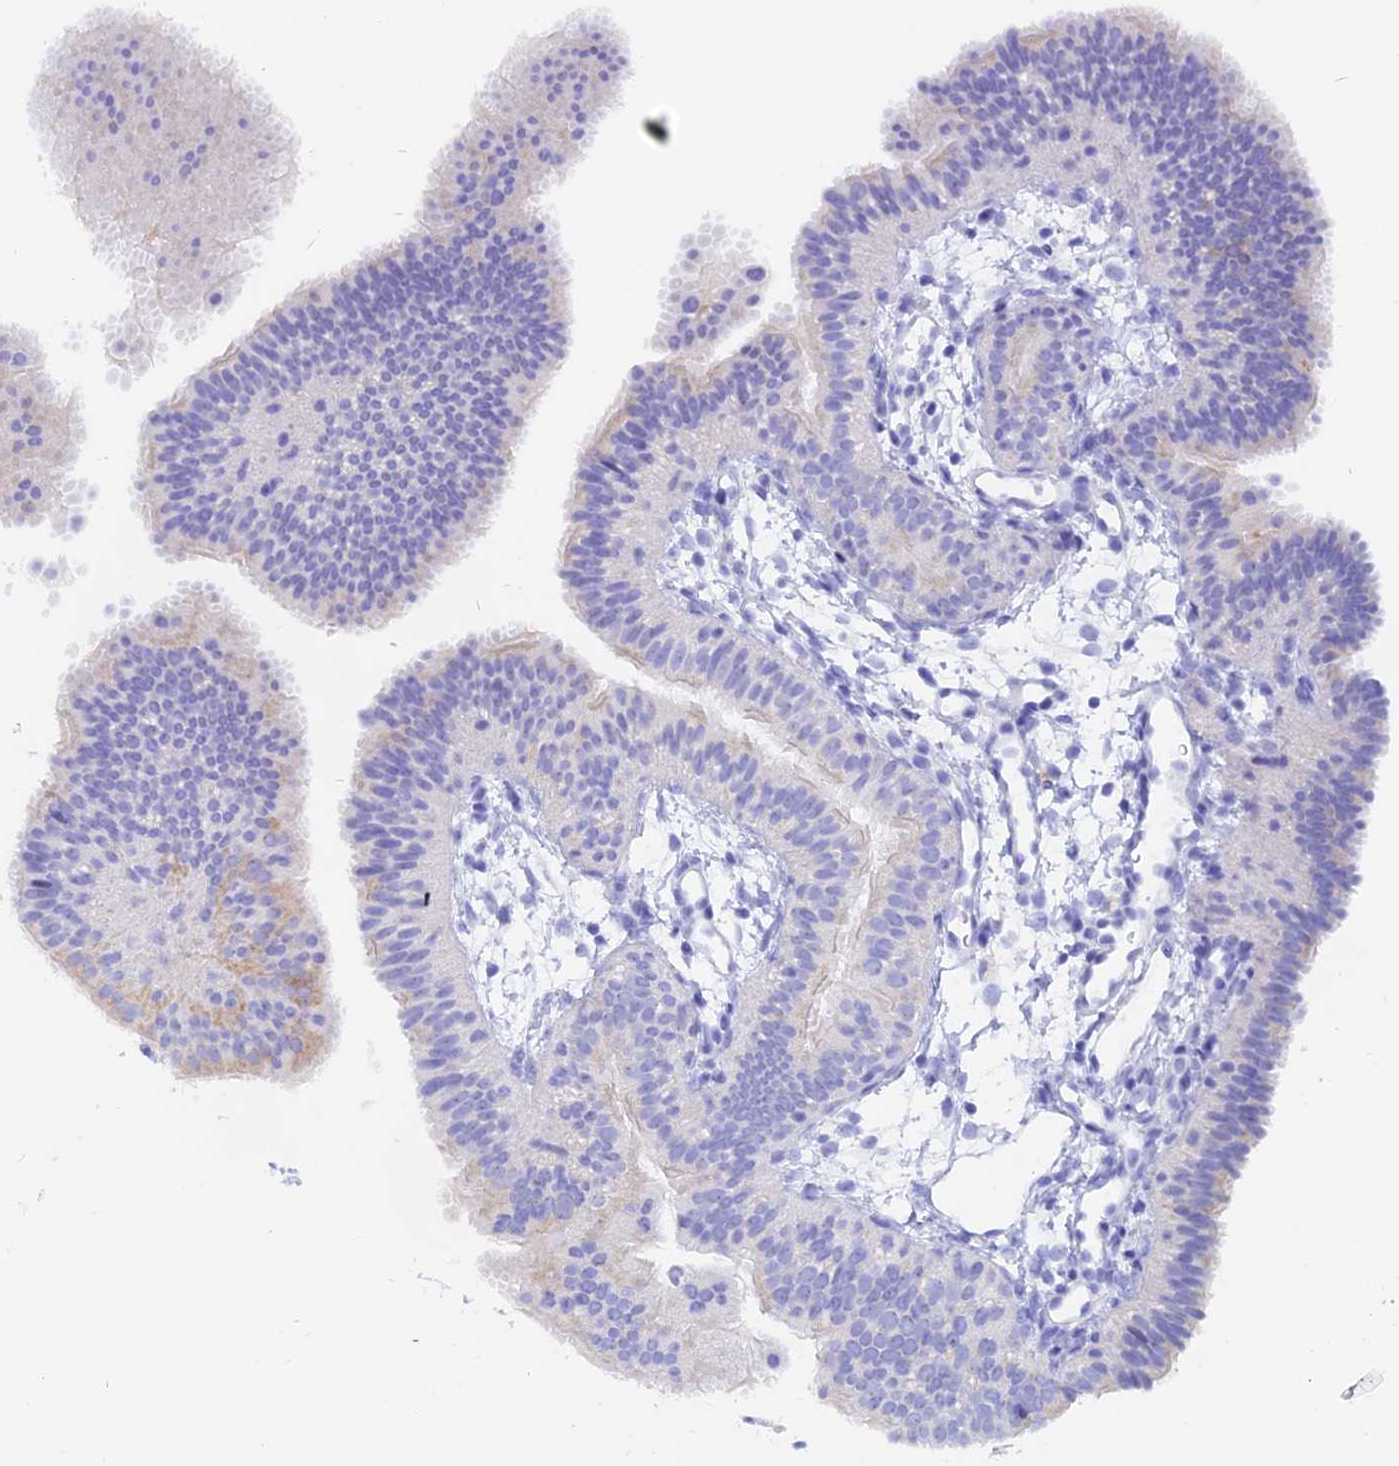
{"staining": {"intensity": "negative", "quantity": "none", "location": "none"}, "tissue": "fallopian tube", "cell_type": "Glandular cells", "image_type": "normal", "snomed": [{"axis": "morphology", "description": "Normal tissue, NOS"}, {"axis": "topography", "description": "Fallopian tube"}], "caption": "This histopathology image is of unremarkable fallopian tube stained with immunohistochemistry to label a protein in brown with the nuclei are counter-stained blue. There is no expression in glandular cells.", "gene": "ISCA1", "patient": {"sex": "female", "age": 35}}